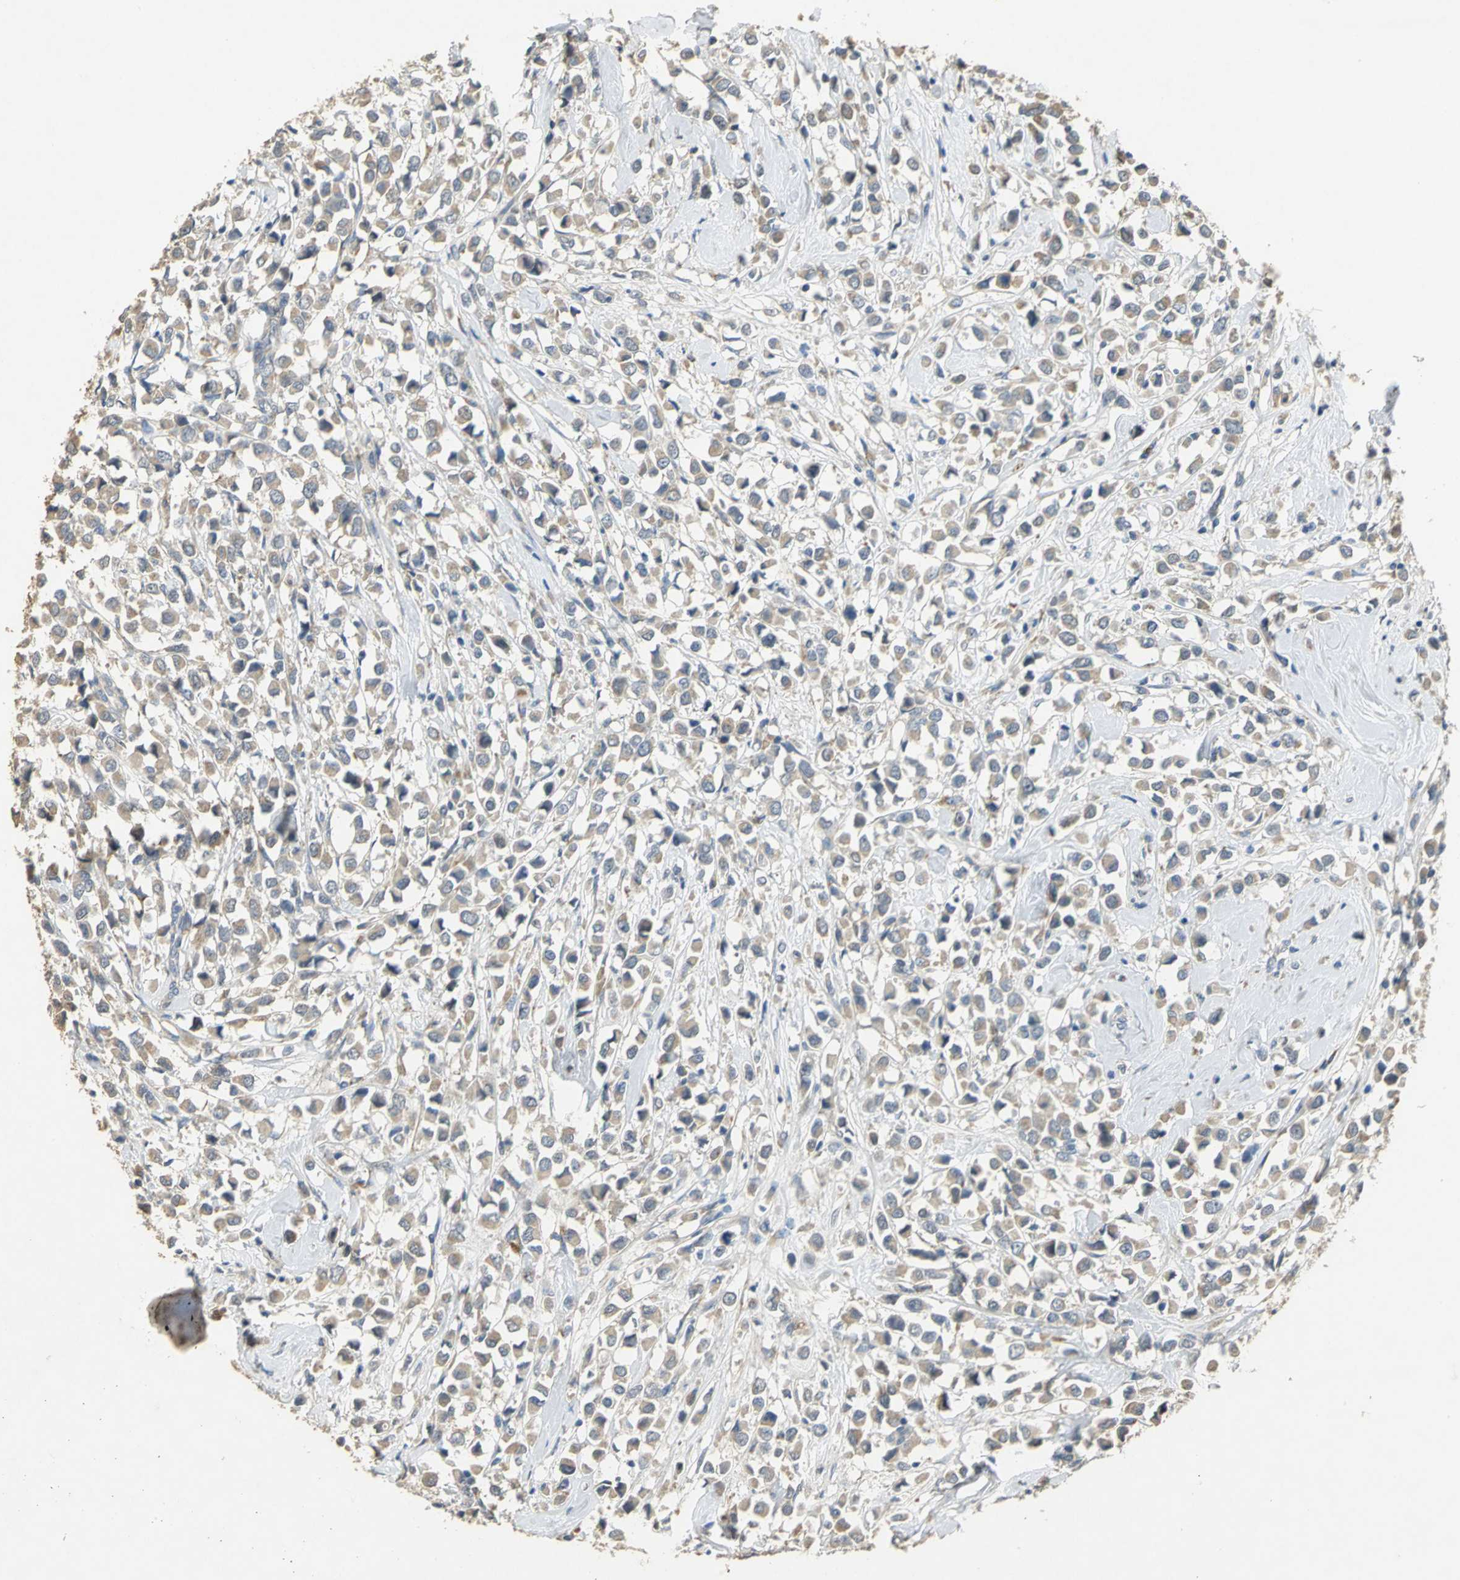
{"staining": {"intensity": "weak", "quantity": "<25%", "location": "cytoplasmic/membranous"}, "tissue": "breast cancer", "cell_type": "Tumor cells", "image_type": "cancer", "snomed": [{"axis": "morphology", "description": "Duct carcinoma"}, {"axis": "topography", "description": "Breast"}], "caption": "This is an immunohistochemistry (IHC) micrograph of human intraductal carcinoma (breast). There is no positivity in tumor cells.", "gene": "IL17RB", "patient": {"sex": "female", "age": 61}}